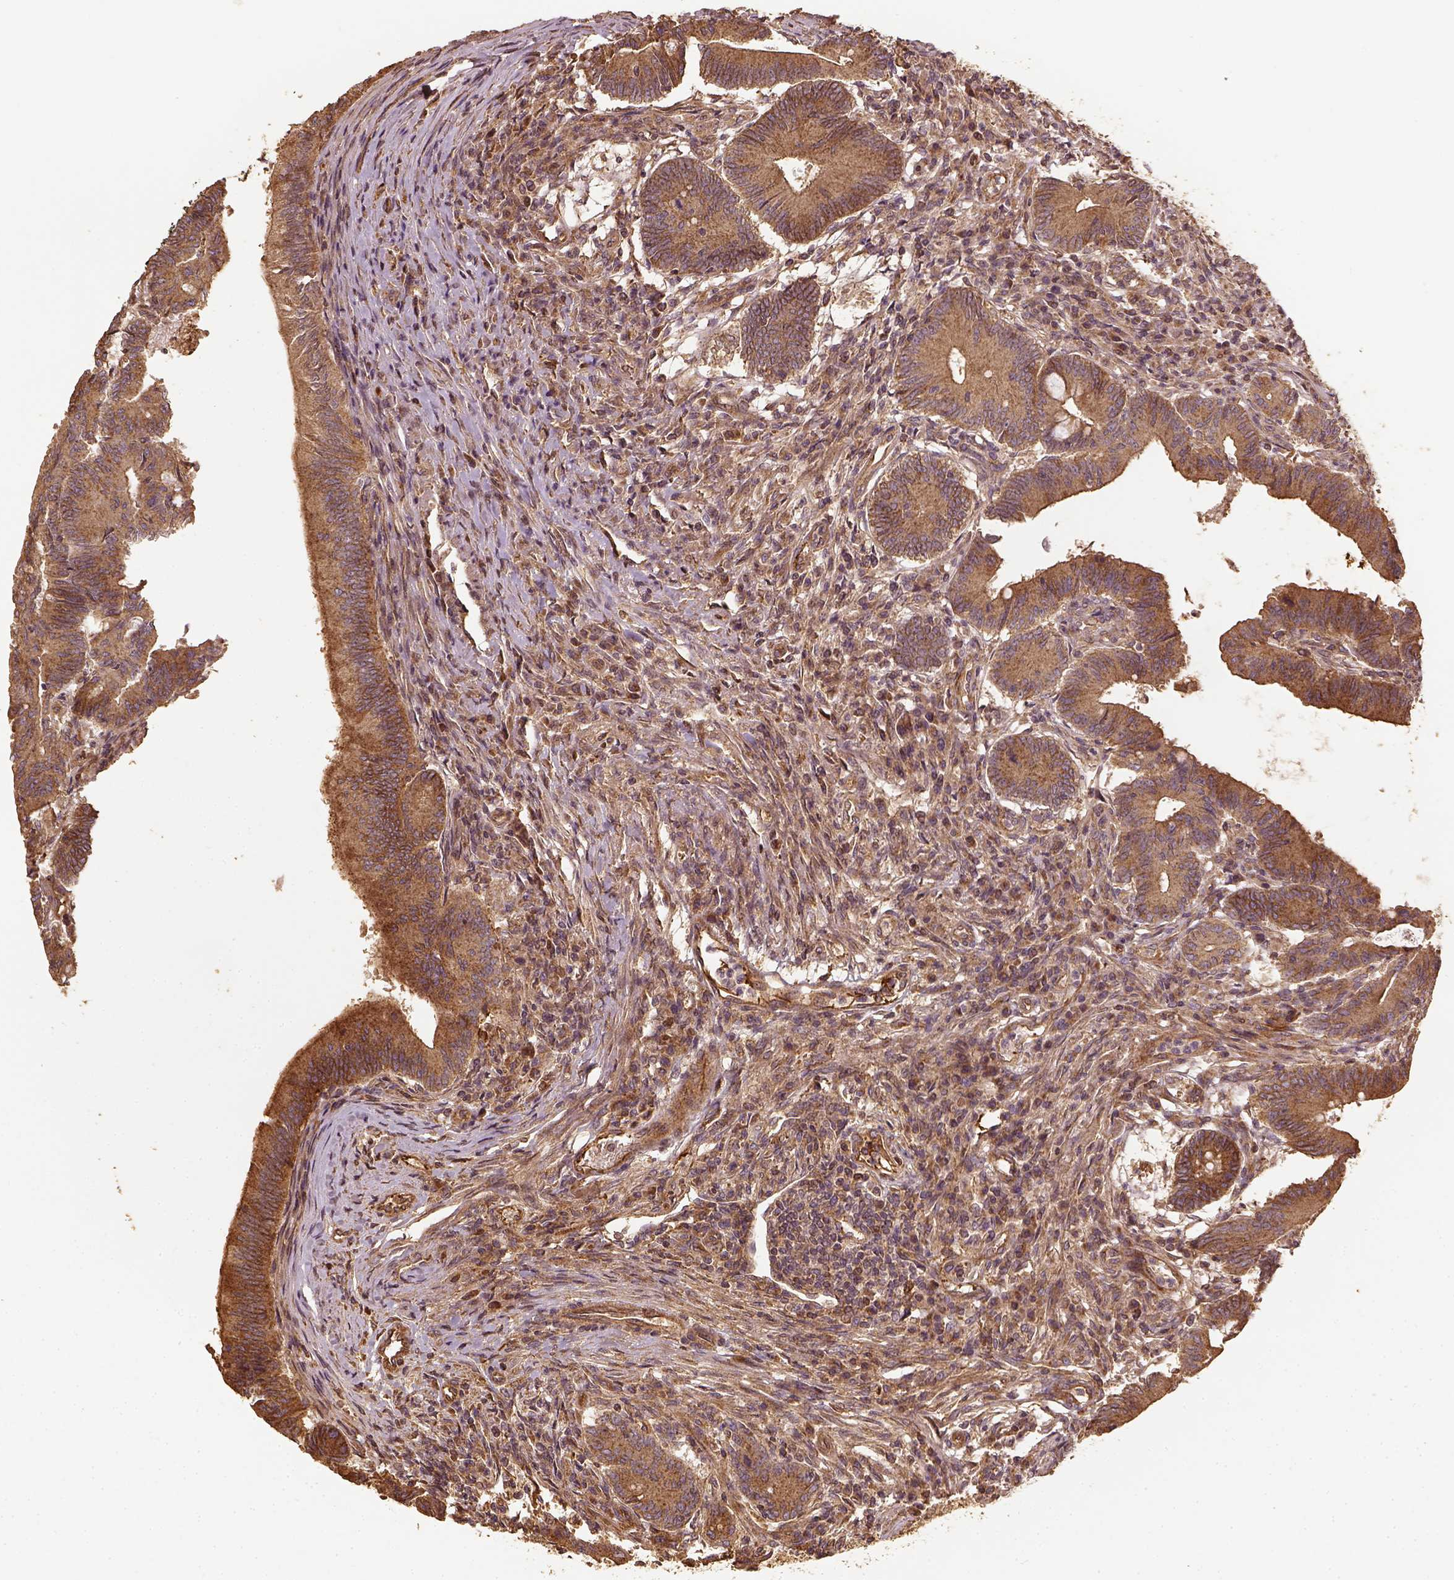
{"staining": {"intensity": "moderate", "quantity": ">75%", "location": "cytoplasmic/membranous"}, "tissue": "colorectal cancer", "cell_type": "Tumor cells", "image_type": "cancer", "snomed": [{"axis": "morphology", "description": "Adenocarcinoma, NOS"}, {"axis": "topography", "description": "Colon"}], "caption": "Moderate cytoplasmic/membranous protein positivity is appreciated in about >75% of tumor cells in adenocarcinoma (colorectal). (IHC, brightfield microscopy, high magnification).", "gene": "VEGFA", "patient": {"sex": "female", "age": 70}}